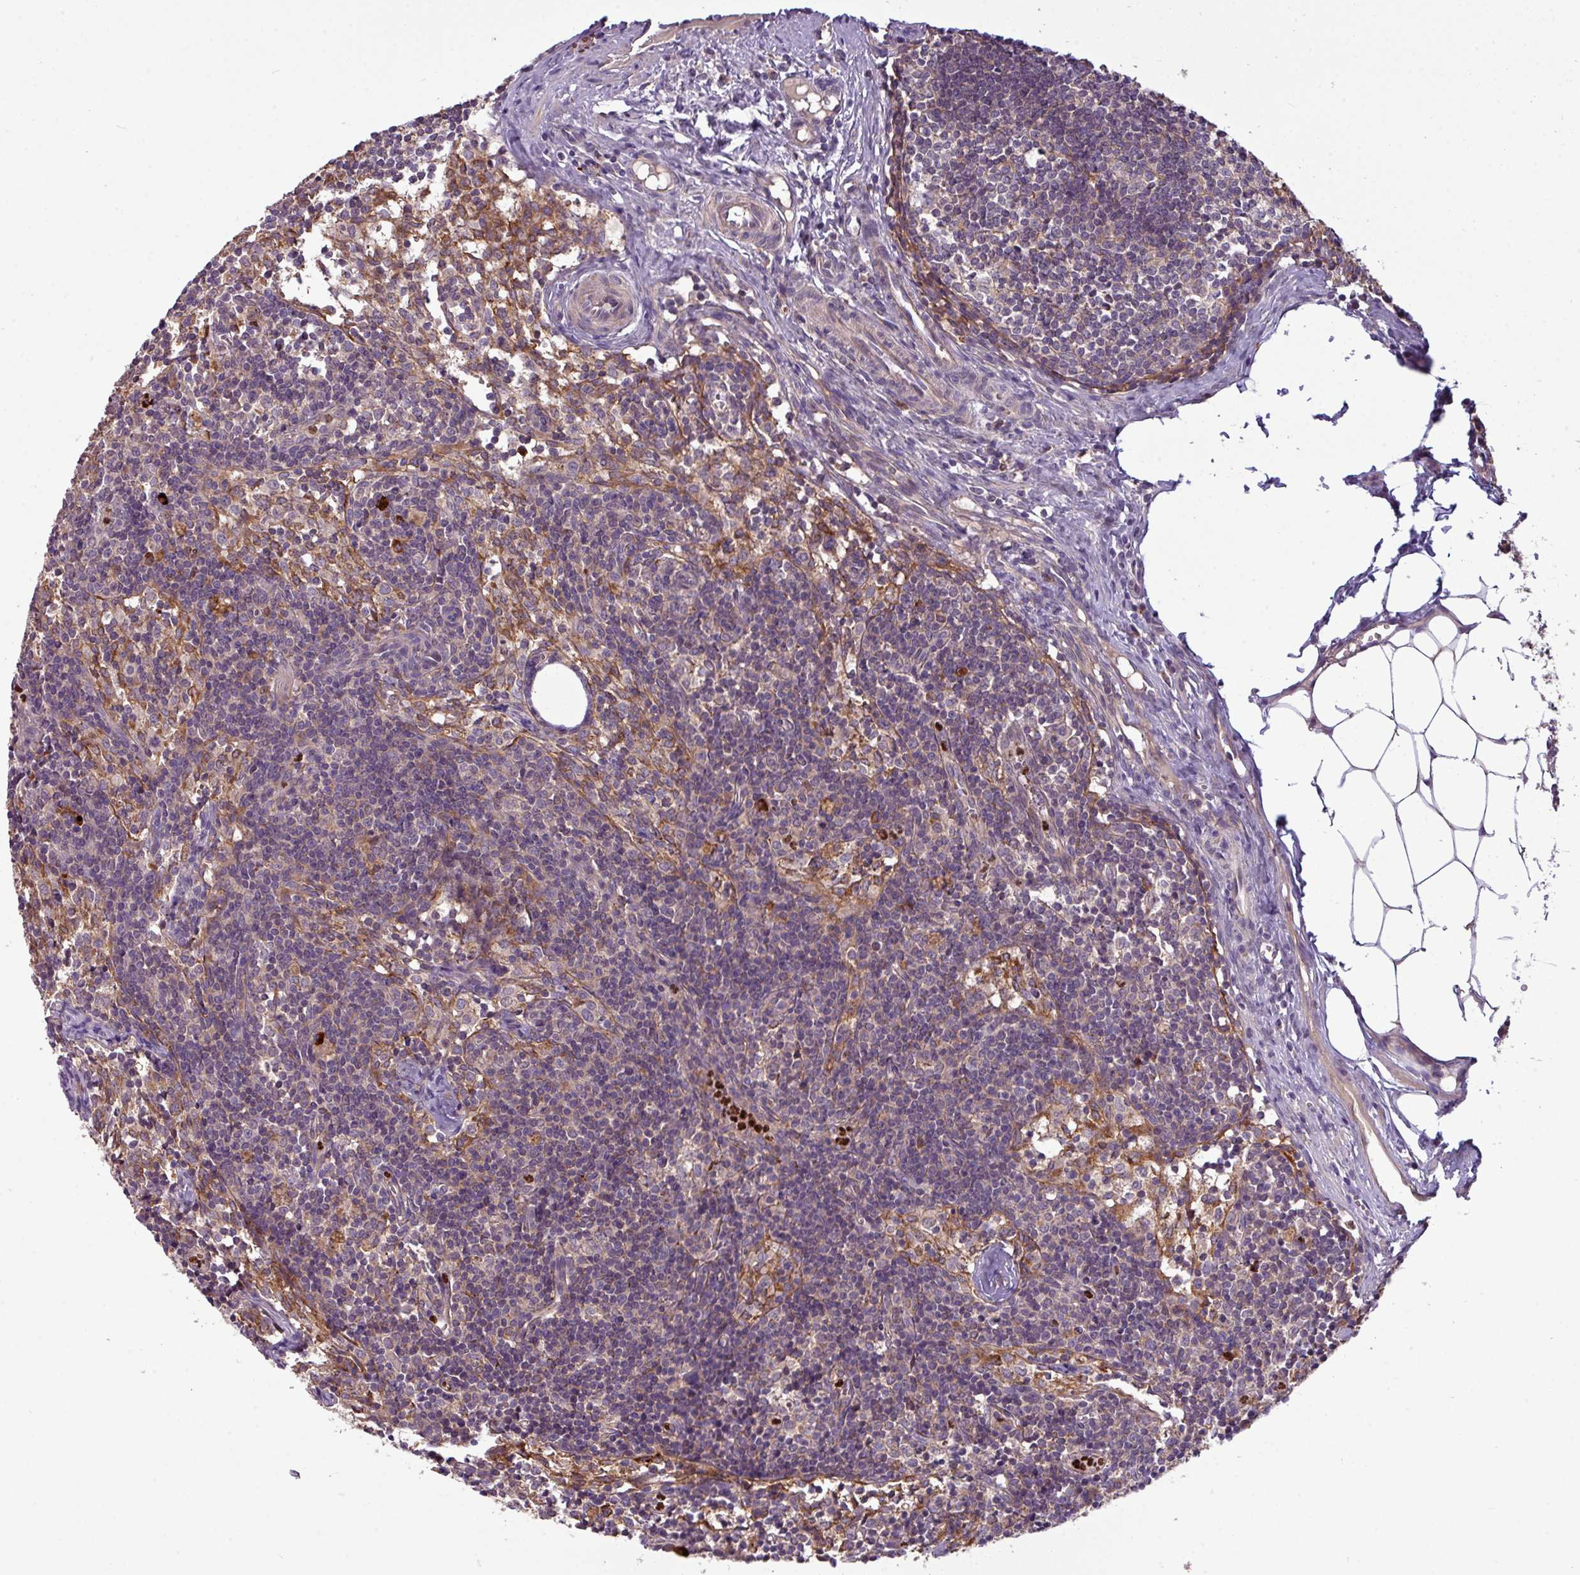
{"staining": {"intensity": "negative", "quantity": "none", "location": "none"}, "tissue": "lymph node", "cell_type": "Germinal center cells", "image_type": "normal", "snomed": [{"axis": "morphology", "description": "Normal tissue, NOS"}, {"axis": "topography", "description": "Lymph node"}], "caption": "Germinal center cells show no significant staining in benign lymph node. The staining was performed using DAB to visualize the protein expression in brown, while the nuclei were stained in blue with hematoxylin (Magnification: 20x).", "gene": "PAPLN", "patient": {"sex": "female", "age": 30}}